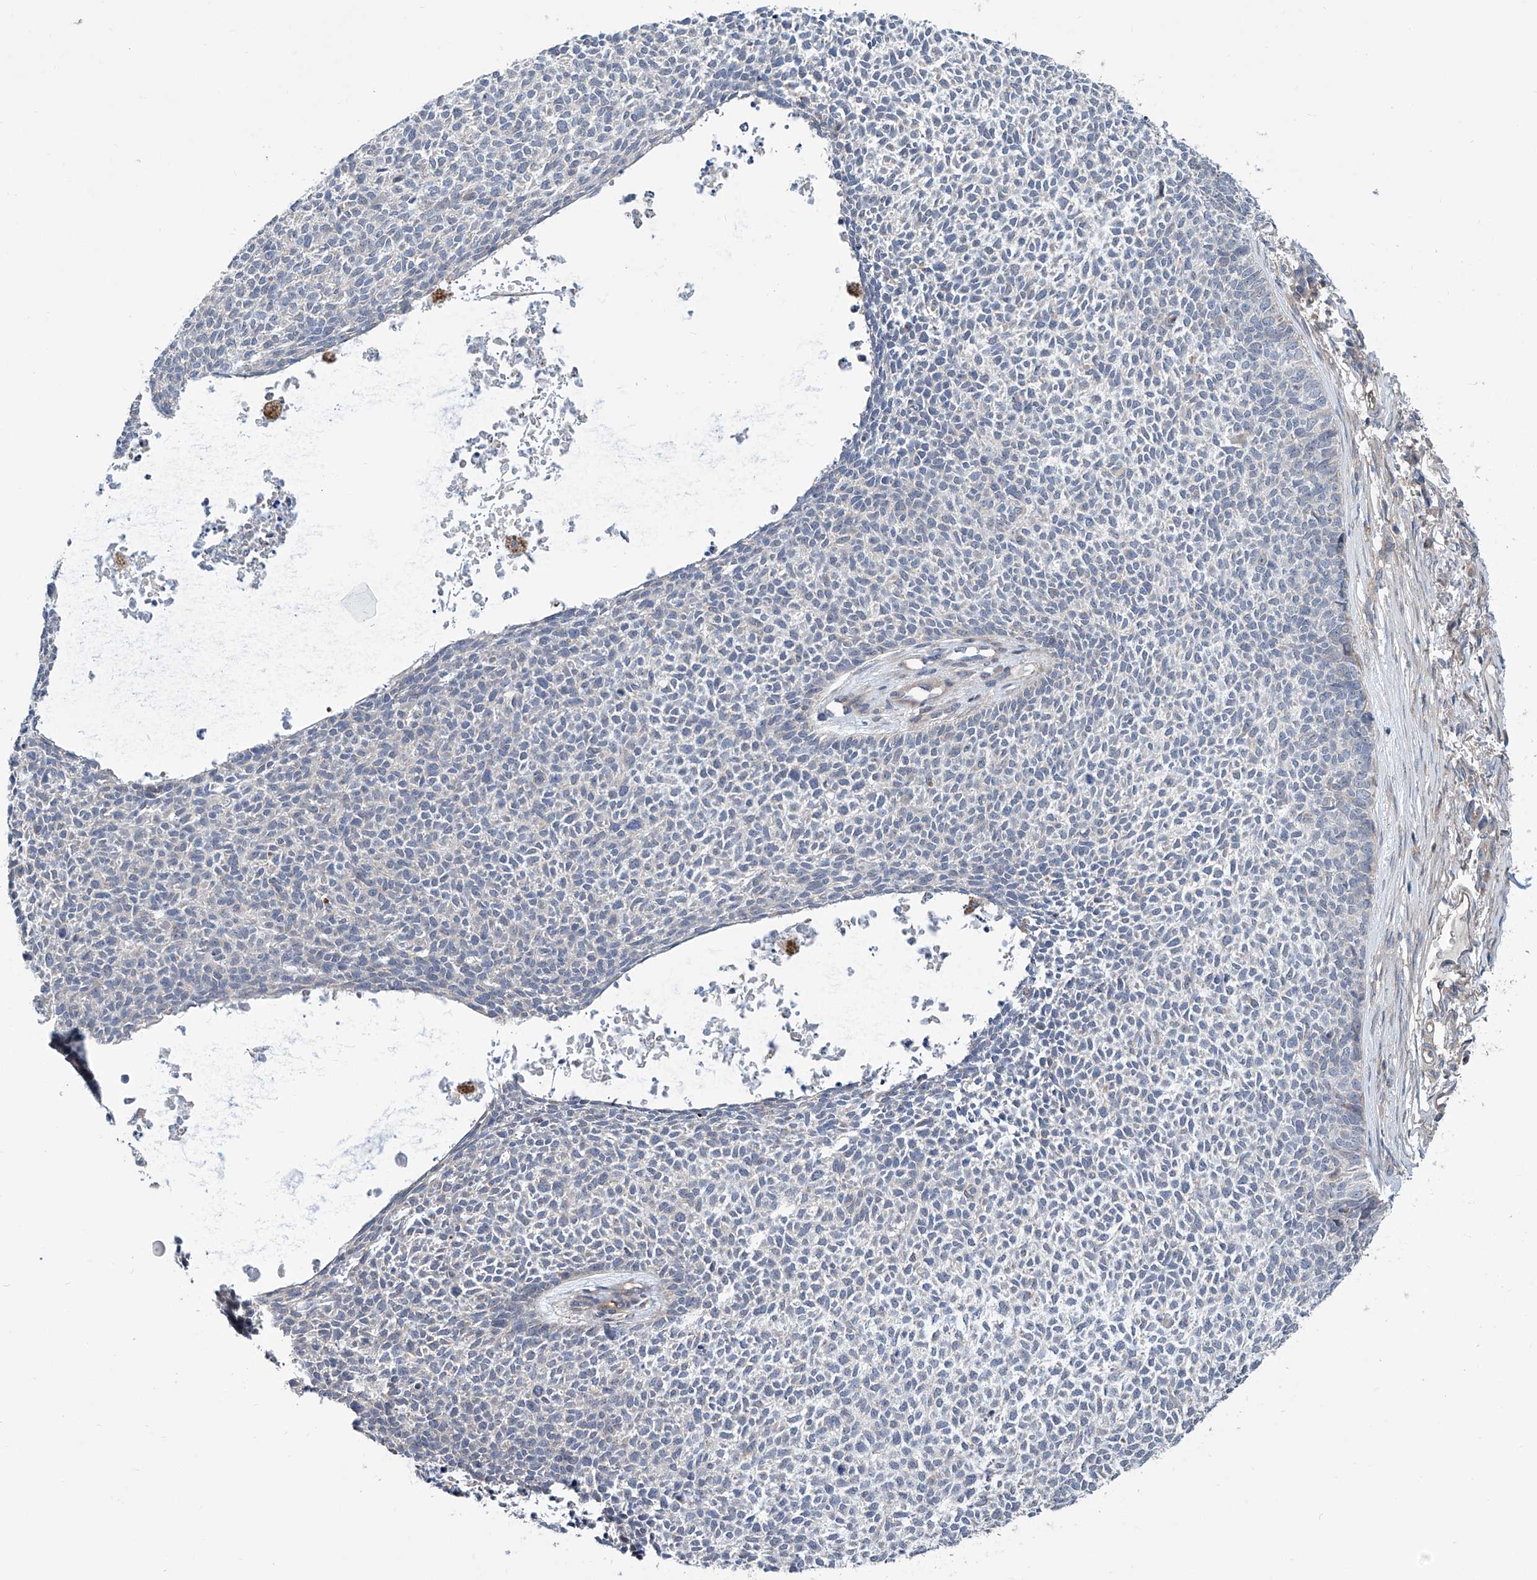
{"staining": {"intensity": "negative", "quantity": "none", "location": "none"}, "tissue": "skin cancer", "cell_type": "Tumor cells", "image_type": "cancer", "snomed": [{"axis": "morphology", "description": "Basal cell carcinoma"}, {"axis": "topography", "description": "Skin"}], "caption": "Immunohistochemistry (IHC) image of human skin cancer (basal cell carcinoma) stained for a protein (brown), which shows no positivity in tumor cells. (Immunohistochemistry, brightfield microscopy, high magnification).", "gene": "EIF2D", "patient": {"sex": "female", "age": 84}}